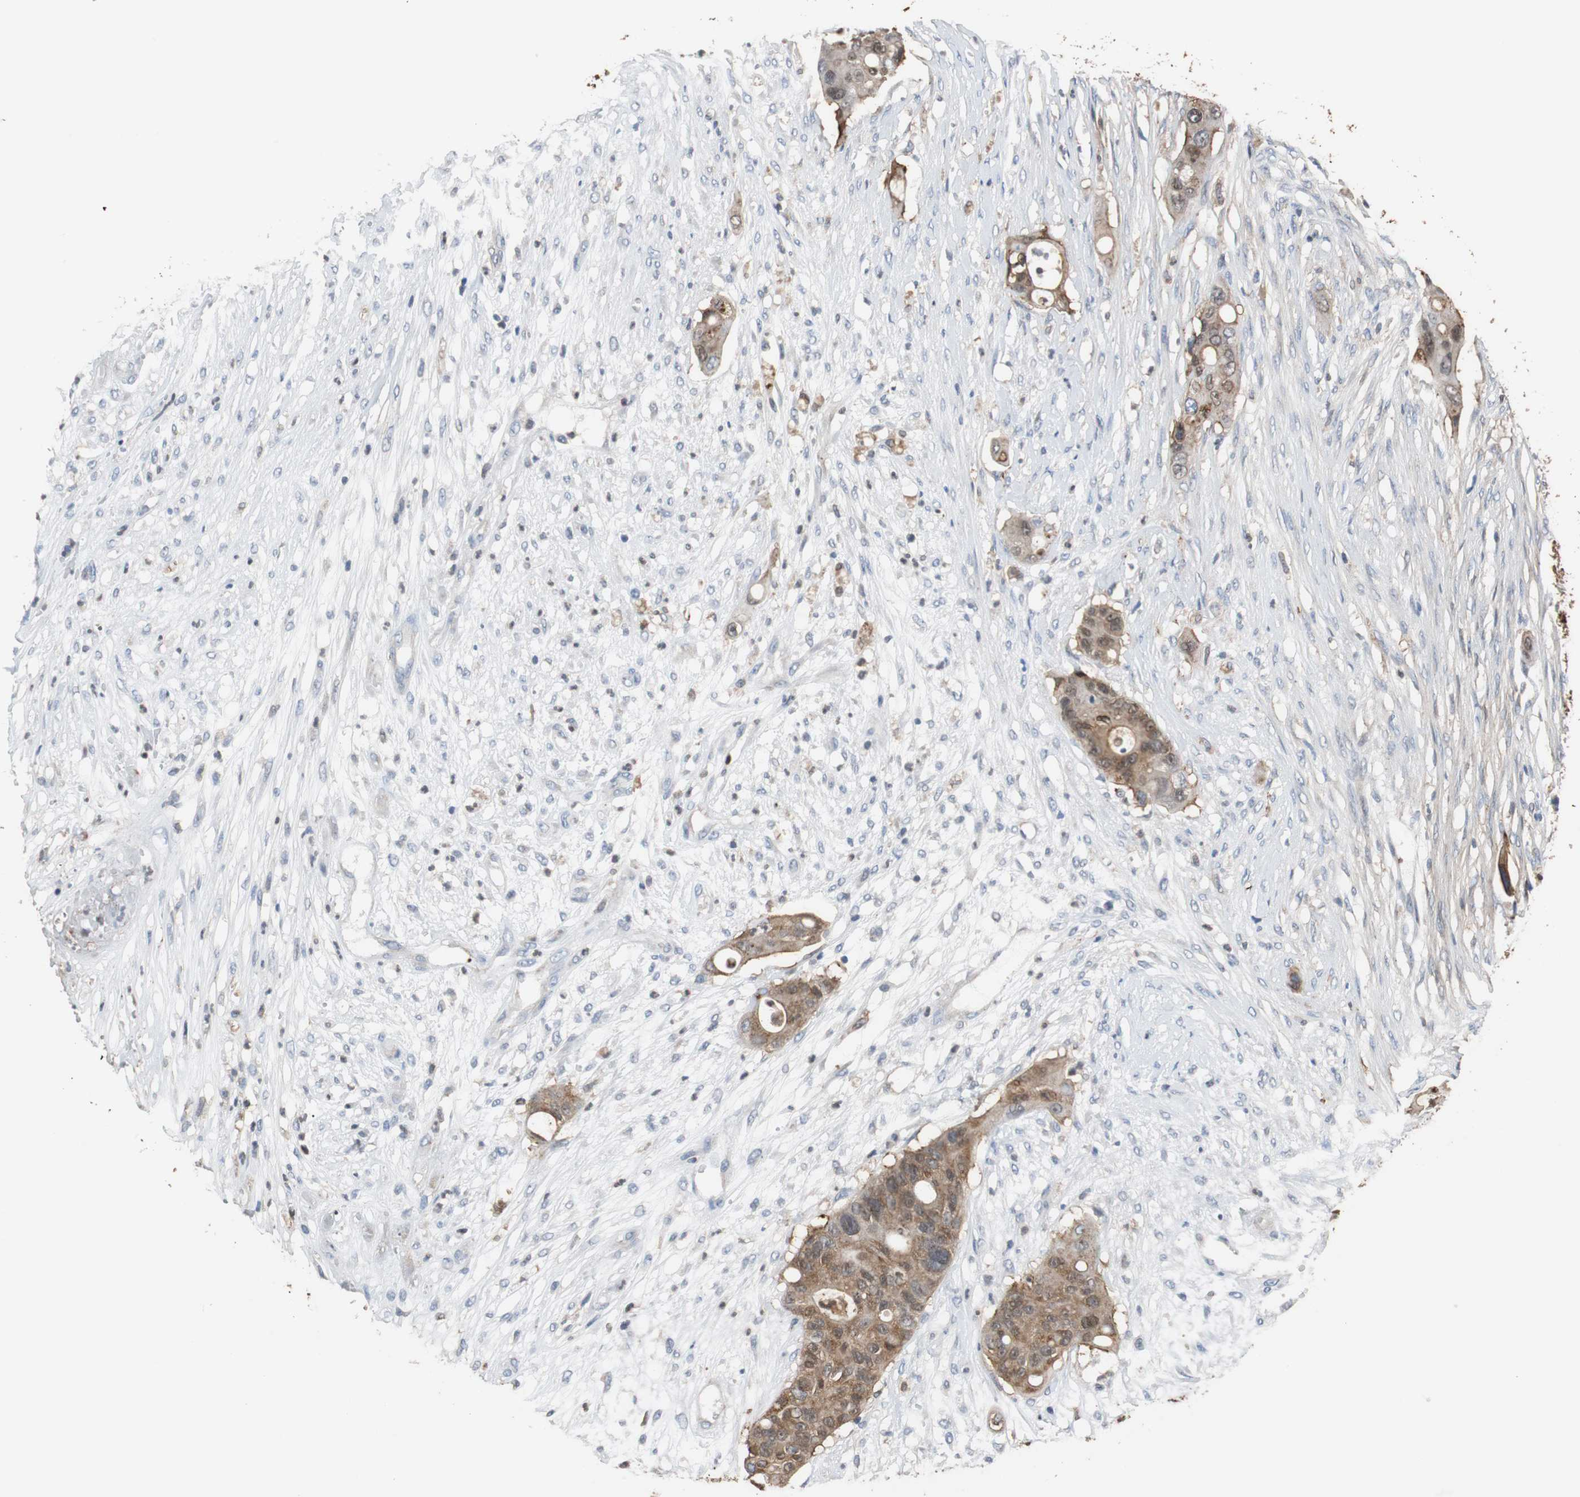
{"staining": {"intensity": "moderate", "quantity": ">75%", "location": "cytoplasmic/membranous"}, "tissue": "colorectal cancer", "cell_type": "Tumor cells", "image_type": "cancer", "snomed": [{"axis": "morphology", "description": "Adenocarcinoma, NOS"}, {"axis": "topography", "description": "Colon"}], "caption": "Colorectal adenocarcinoma stained with a protein marker demonstrates moderate staining in tumor cells.", "gene": "ANXA4", "patient": {"sex": "female", "age": 57}}